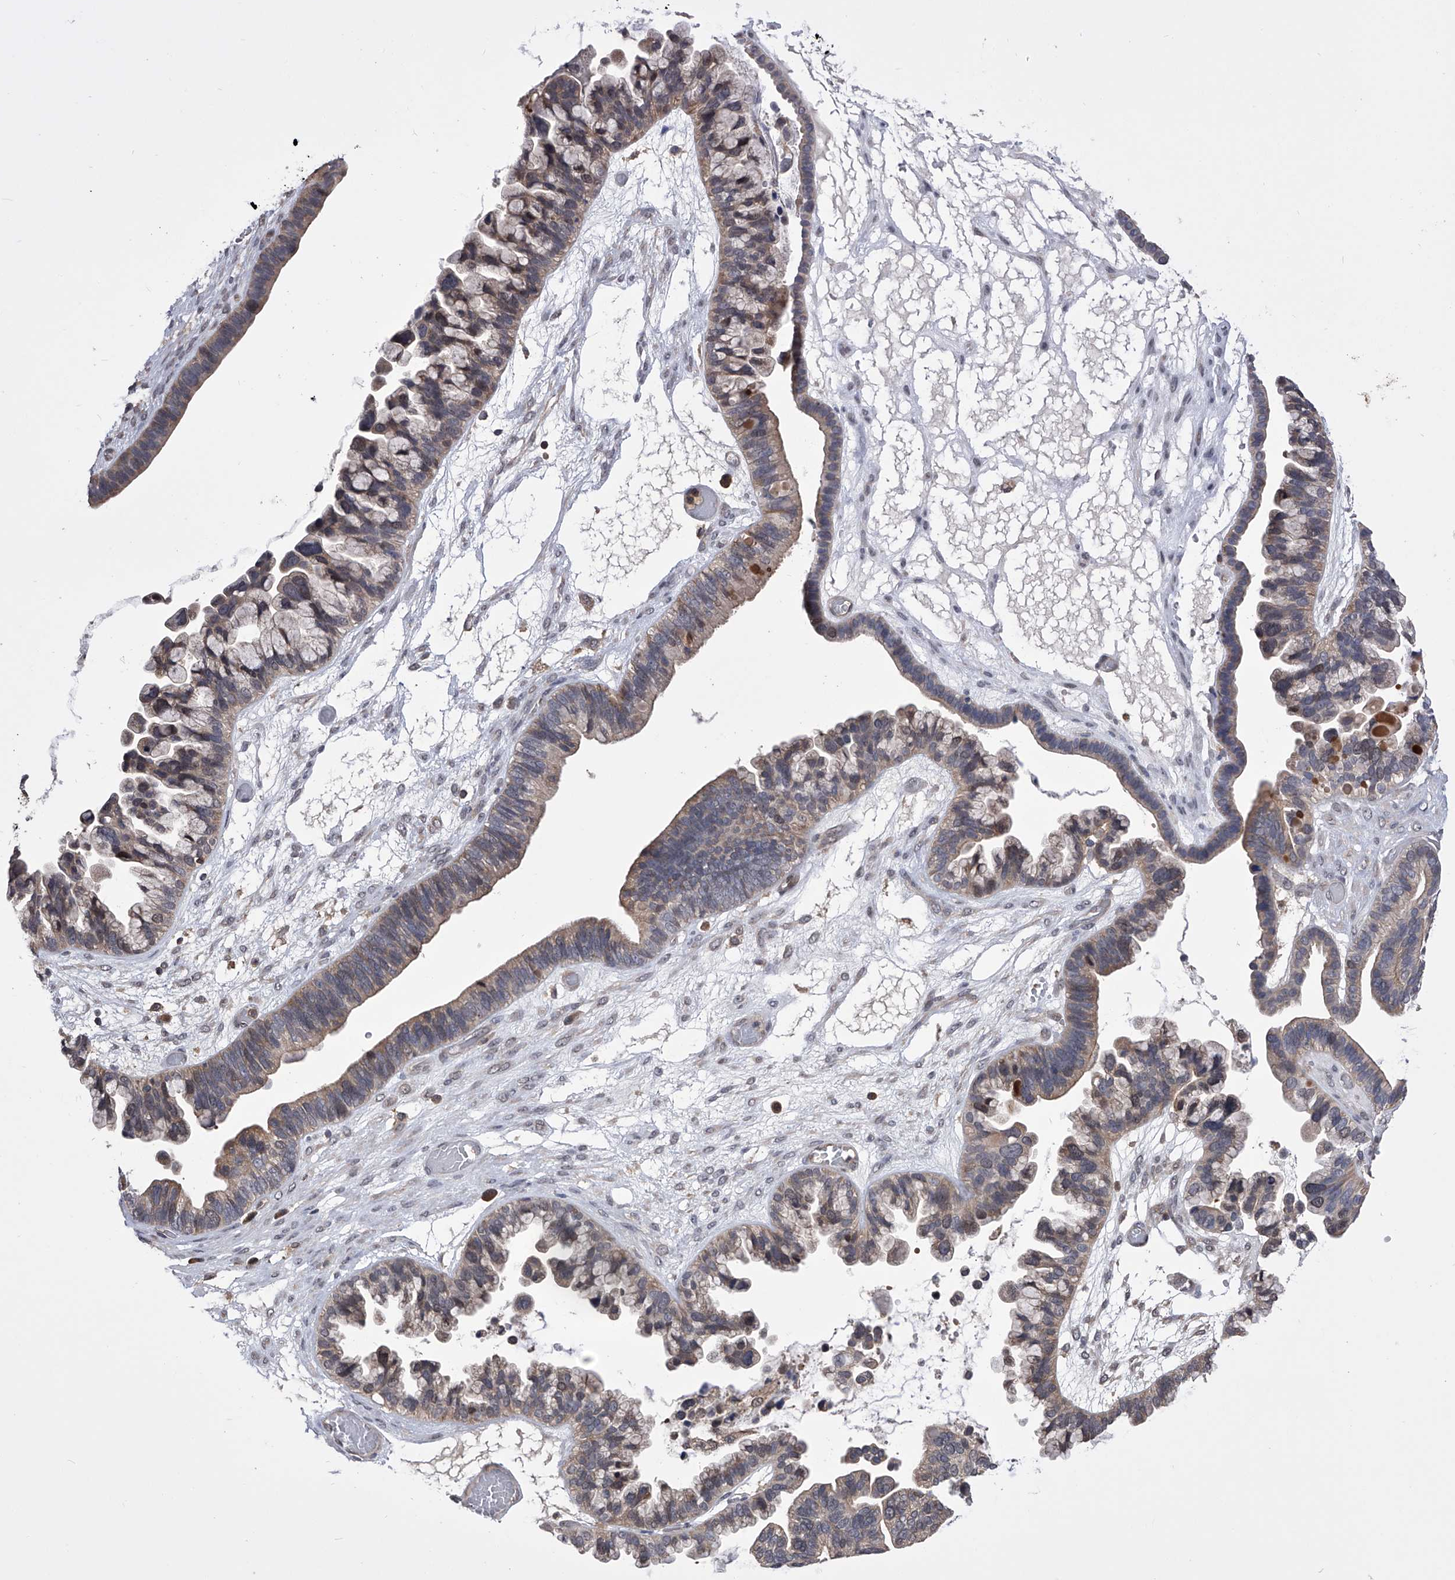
{"staining": {"intensity": "weak", "quantity": ">75%", "location": "cytoplasmic/membranous"}, "tissue": "ovarian cancer", "cell_type": "Tumor cells", "image_type": "cancer", "snomed": [{"axis": "morphology", "description": "Cystadenocarcinoma, serous, NOS"}, {"axis": "topography", "description": "Ovary"}], "caption": "A high-resolution photomicrograph shows IHC staining of ovarian cancer (serous cystadenocarcinoma), which reveals weak cytoplasmic/membranous staining in about >75% of tumor cells.", "gene": "PAN3", "patient": {"sex": "female", "age": 56}}